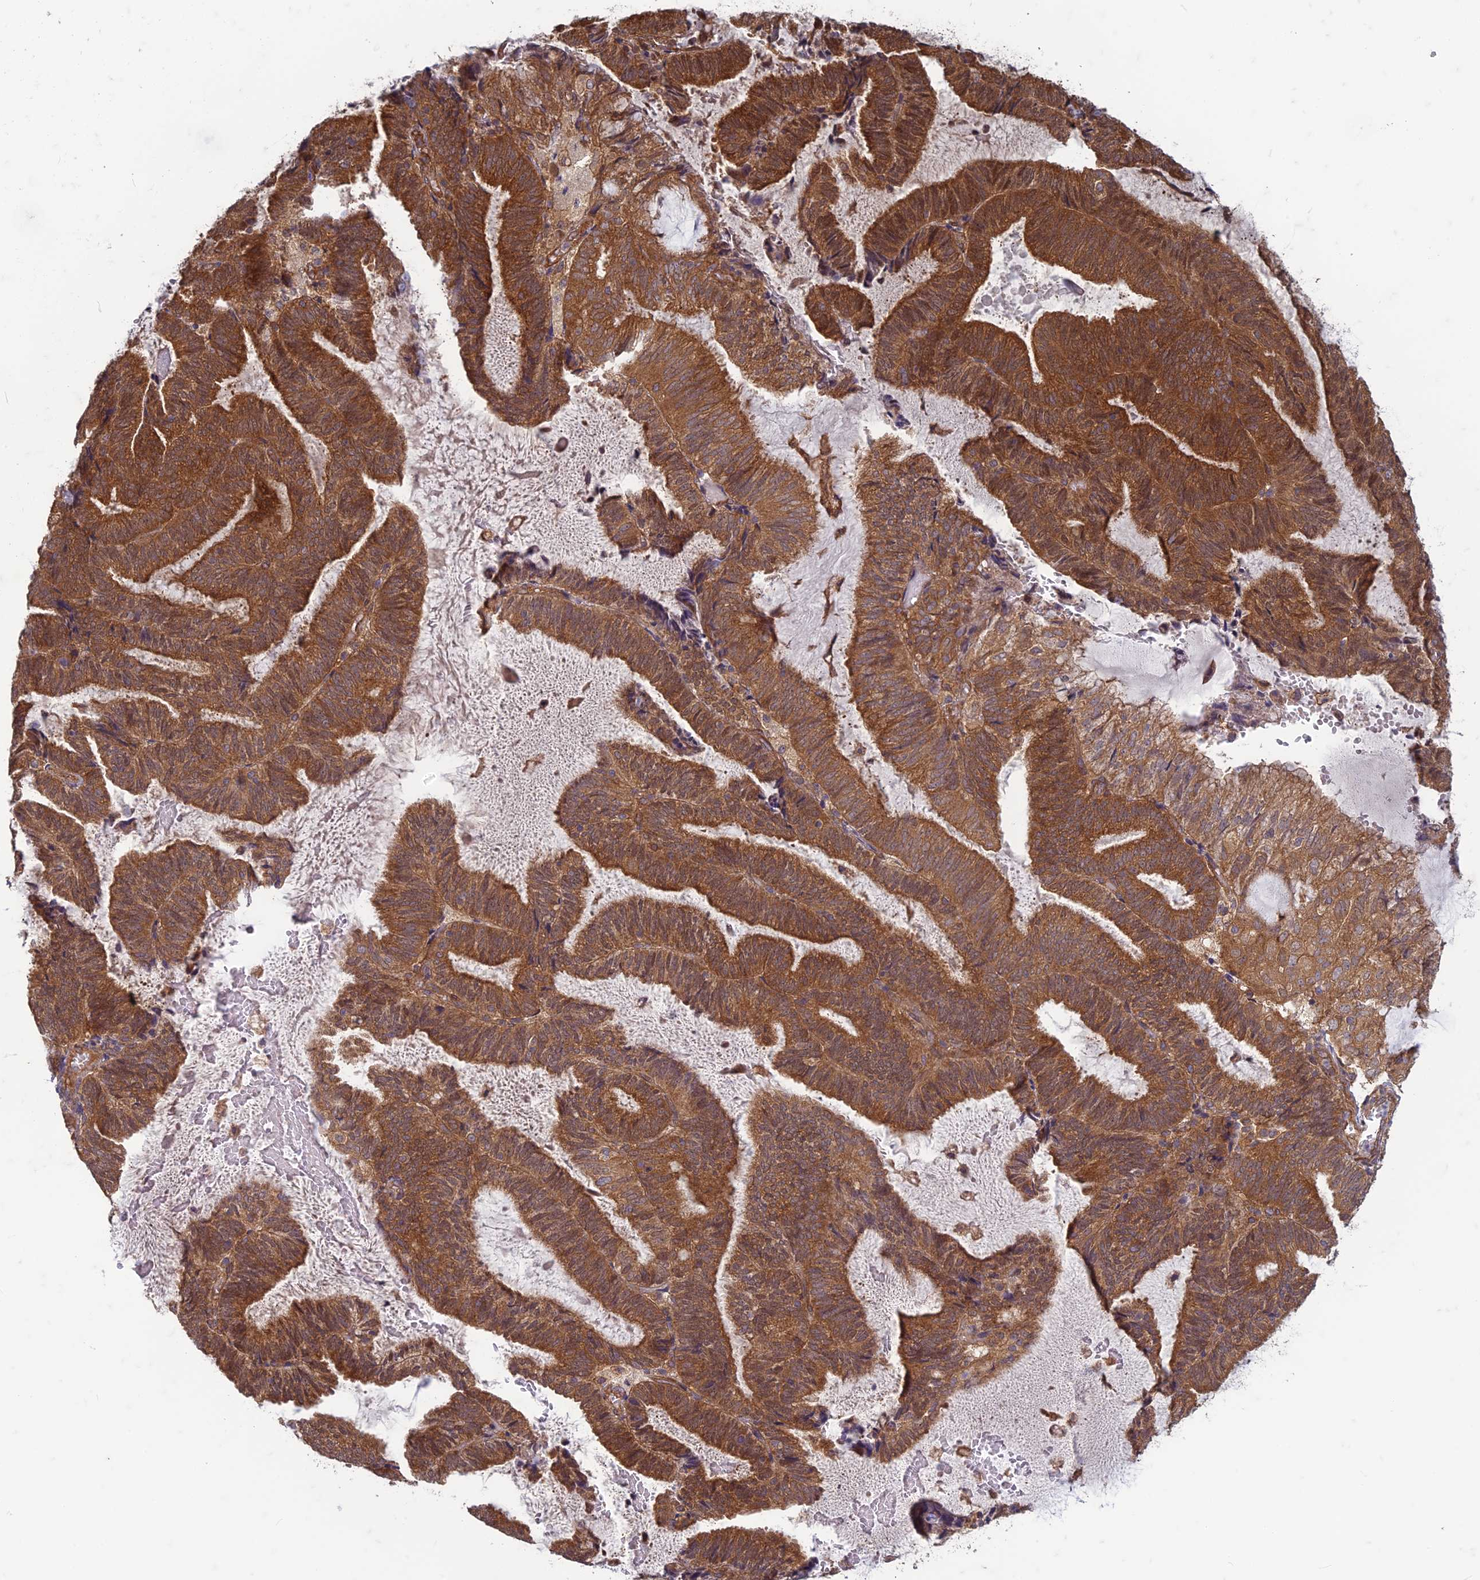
{"staining": {"intensity": "strong", "quantity": ">75%", "location": "cytoplasmic/membranous"}, "tissue": "endometrial cancer", "cell_type": "Tumor cells", "image_type": "cancer", "snomed": [{"axis": "morphology", "description": "Adenocarcinoma, NOS"}, {"axis": "topography", "description": "Endometrium"}], "caption": "DAB (3,3'-diaminobenzidine) immunohistochemical staining of endometrial adenocarcinoma demonstrates strong cytoplasmic/membranous protein positivity in about >75% of tumor cells.", "gene": "TCF25", "patient": {"sex": "female", "age": 81}}